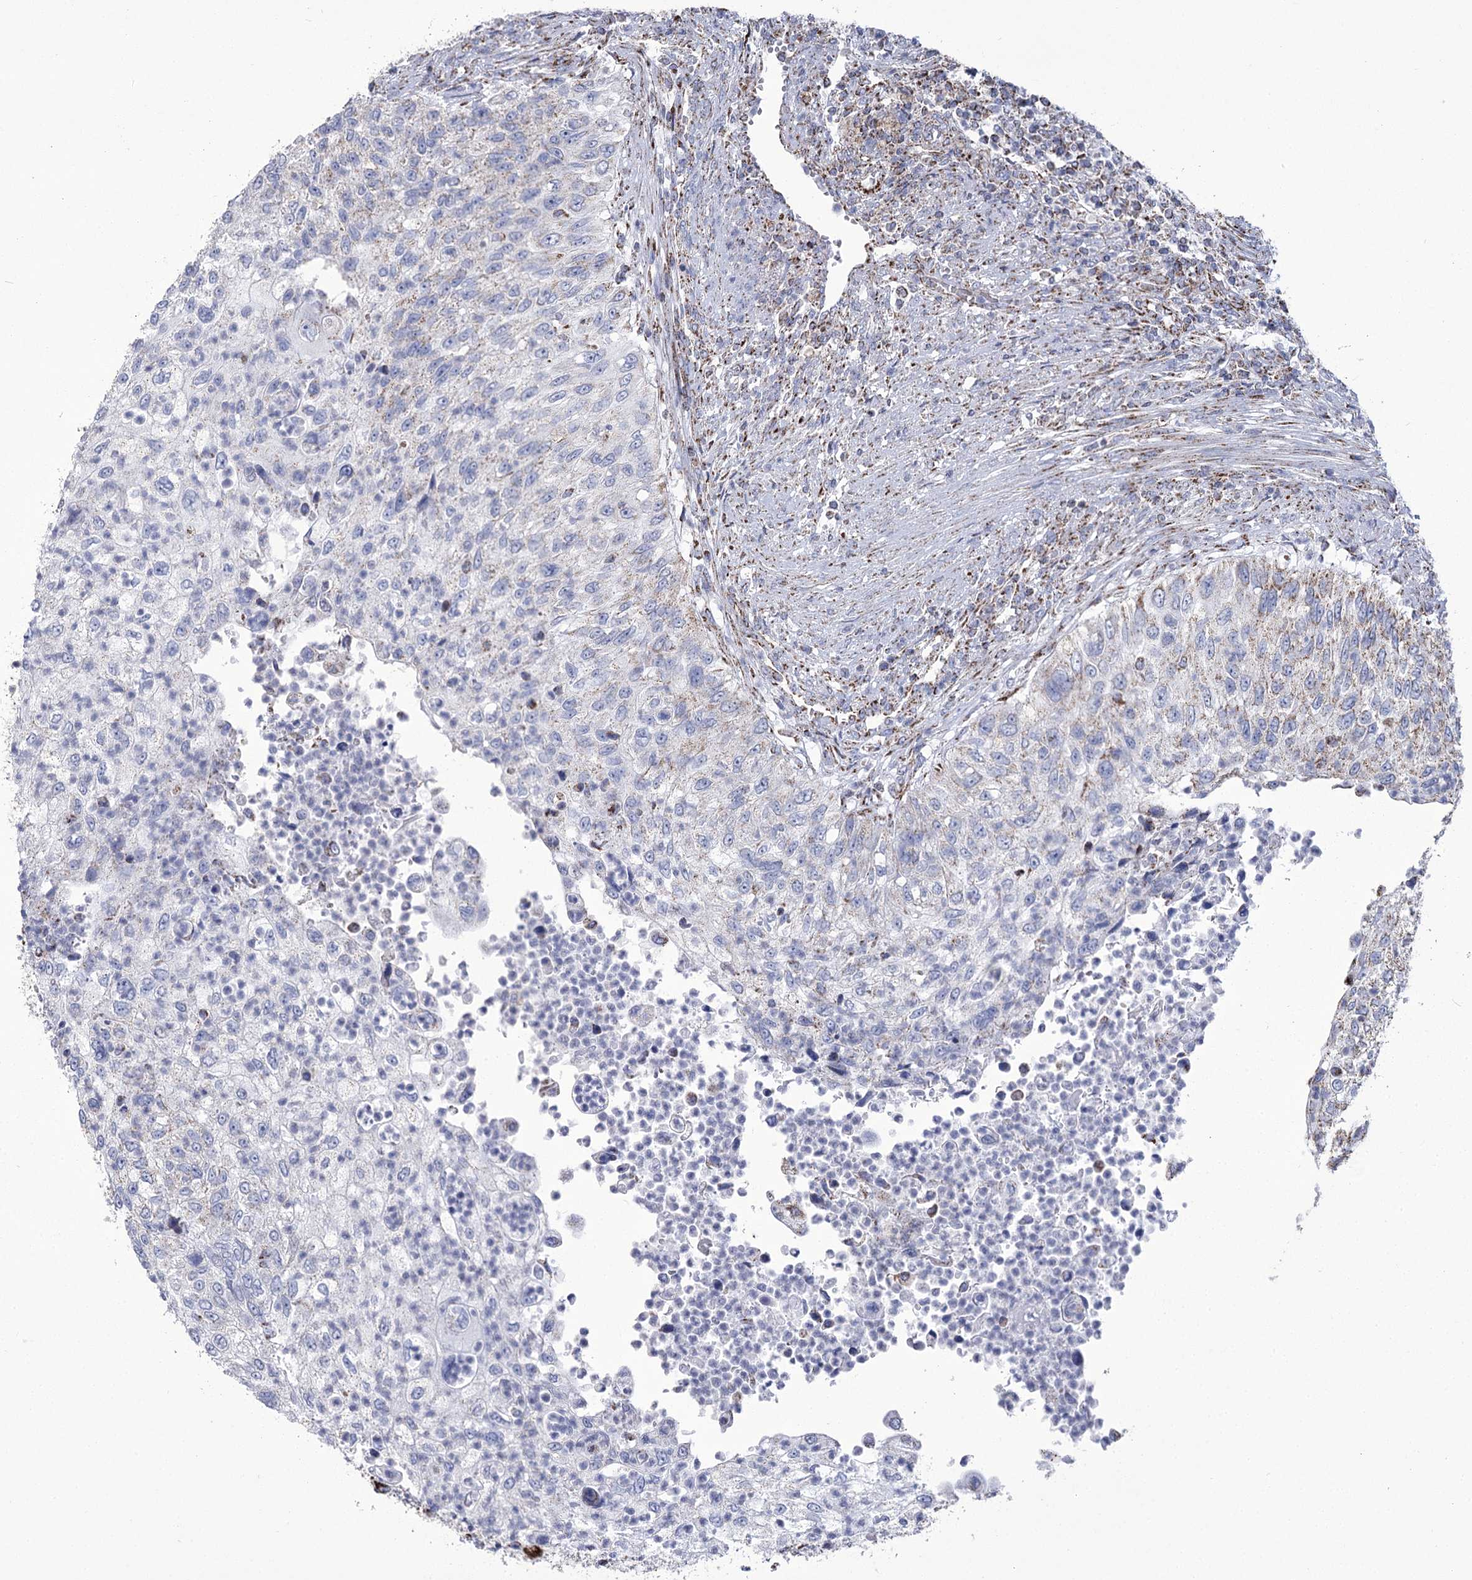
{"staining": {"intensity": "weak", "quantity": "<25%", "location": "cytoplasmic/membranous"}, "tissue": "urothelial cancer", "cell_type": "Tumor cells", "image_type": "cancer", "snomed": [{"axis": "morphology", "description": "Urothelial carcinoma, High grade"}, {"axis": "topography", "description": "Urinary bladder"}], "caption": "This is an immunohistochemistry micrograph of urothelial cancer. There is no positivity in tumor cells.", "gene": "PDHB", "patient": {"sex": "female", "age": 60}}